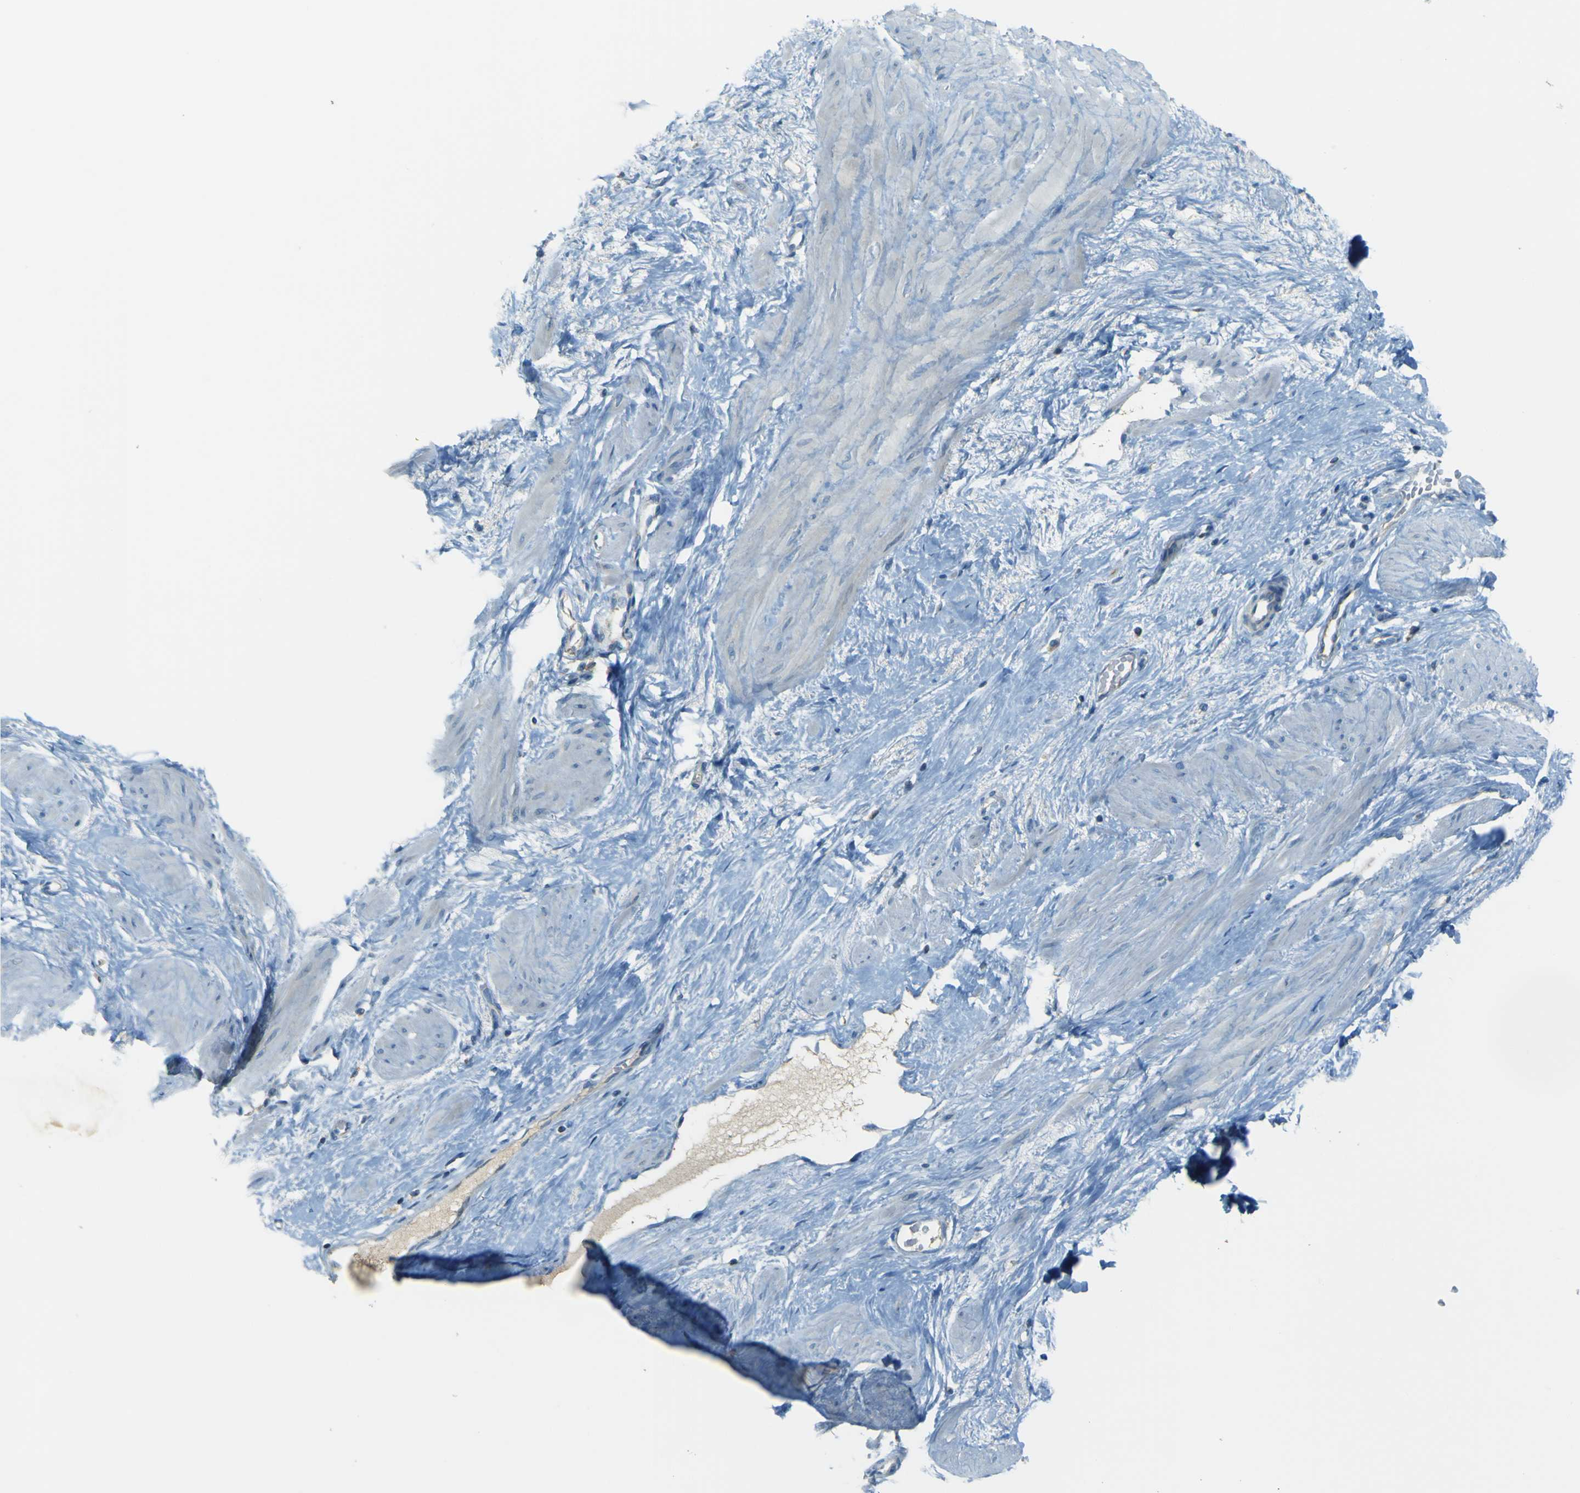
{"staining": {"intensity": "negative", "quantity": "none", "location": "none"}, "tissue": "adipose tissue", "cell_type": "Adipocytes", "image_type": "normal", "snomed": [{"axis": "morphology", "description": "Normal tissue, NOS"}, {"axis": "topography", "description": "Soft tissue"}, {"axis": "topography", "description": "Vascular tissue"}], "caption": "A micrograph of adipose tissue stained for a protein shows no brown staining in adipocytes. (Stains: DAB (3,3'-diaminobenzidine) IHC with hematoxylin counter stain, Microscopy: brightfield microscopy at high magnification).", "gene": "FKTN", "patient": {"sex": "female", "age": 35}}